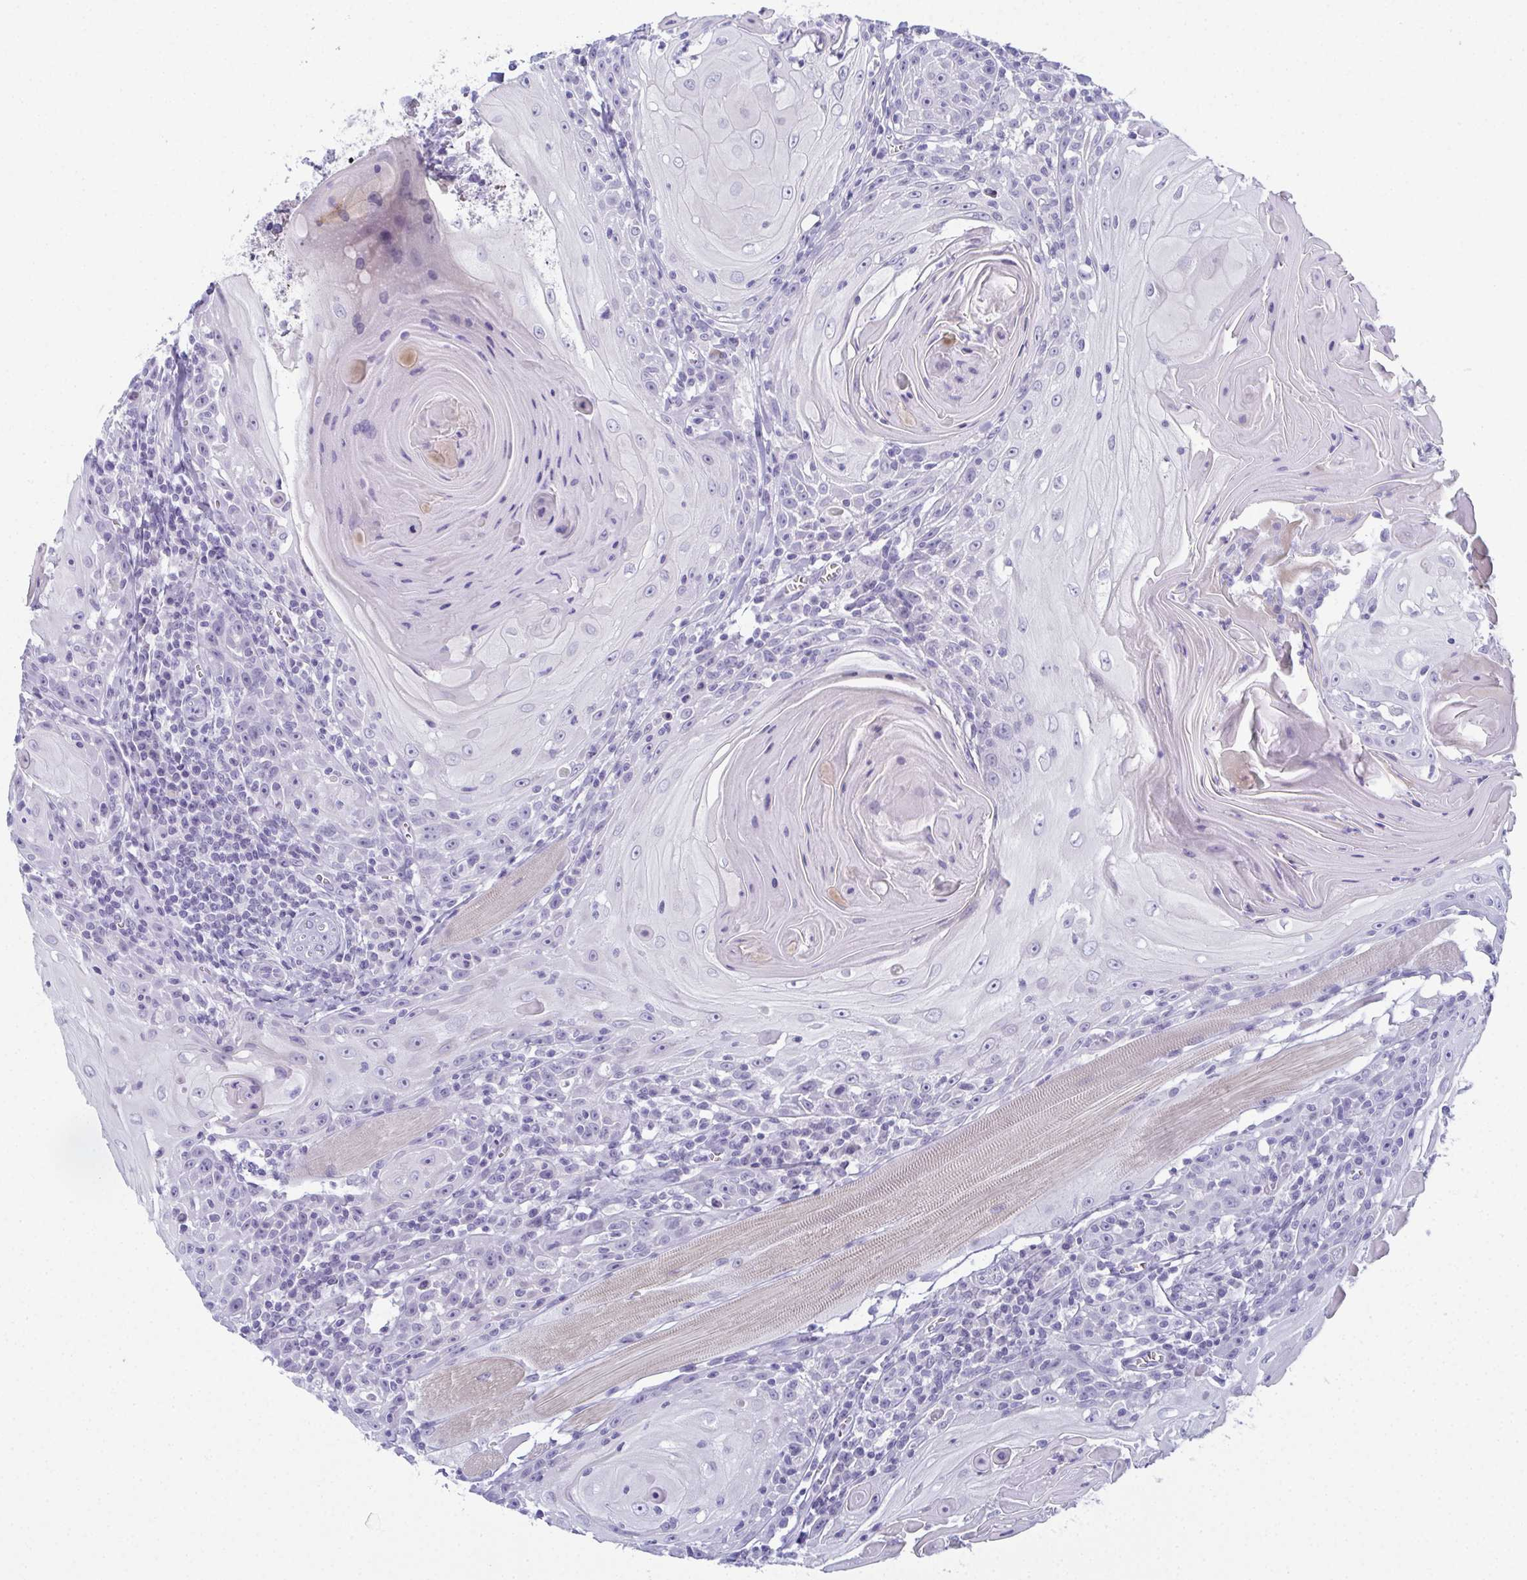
{"staining": {"intensity": "negative", "quantity": "none", "location": "none"}, "tissue": "head and neck cancer", "cell_type": "Tumor cells", "image_type": "cancer", "snomed": [{"axis": "morphology", "description": "Squamous cell carcinoma, NOS"}, {"axis": "topography", "description": "Head-Neck"}], "caption": "This is an immunohistochemistry histopathology image of squamous cell carcinoma (head and neck). There is no expression in tumor cells.", "gene": "SLC36A2", "patient": {"sex": "male", "age": 52}}